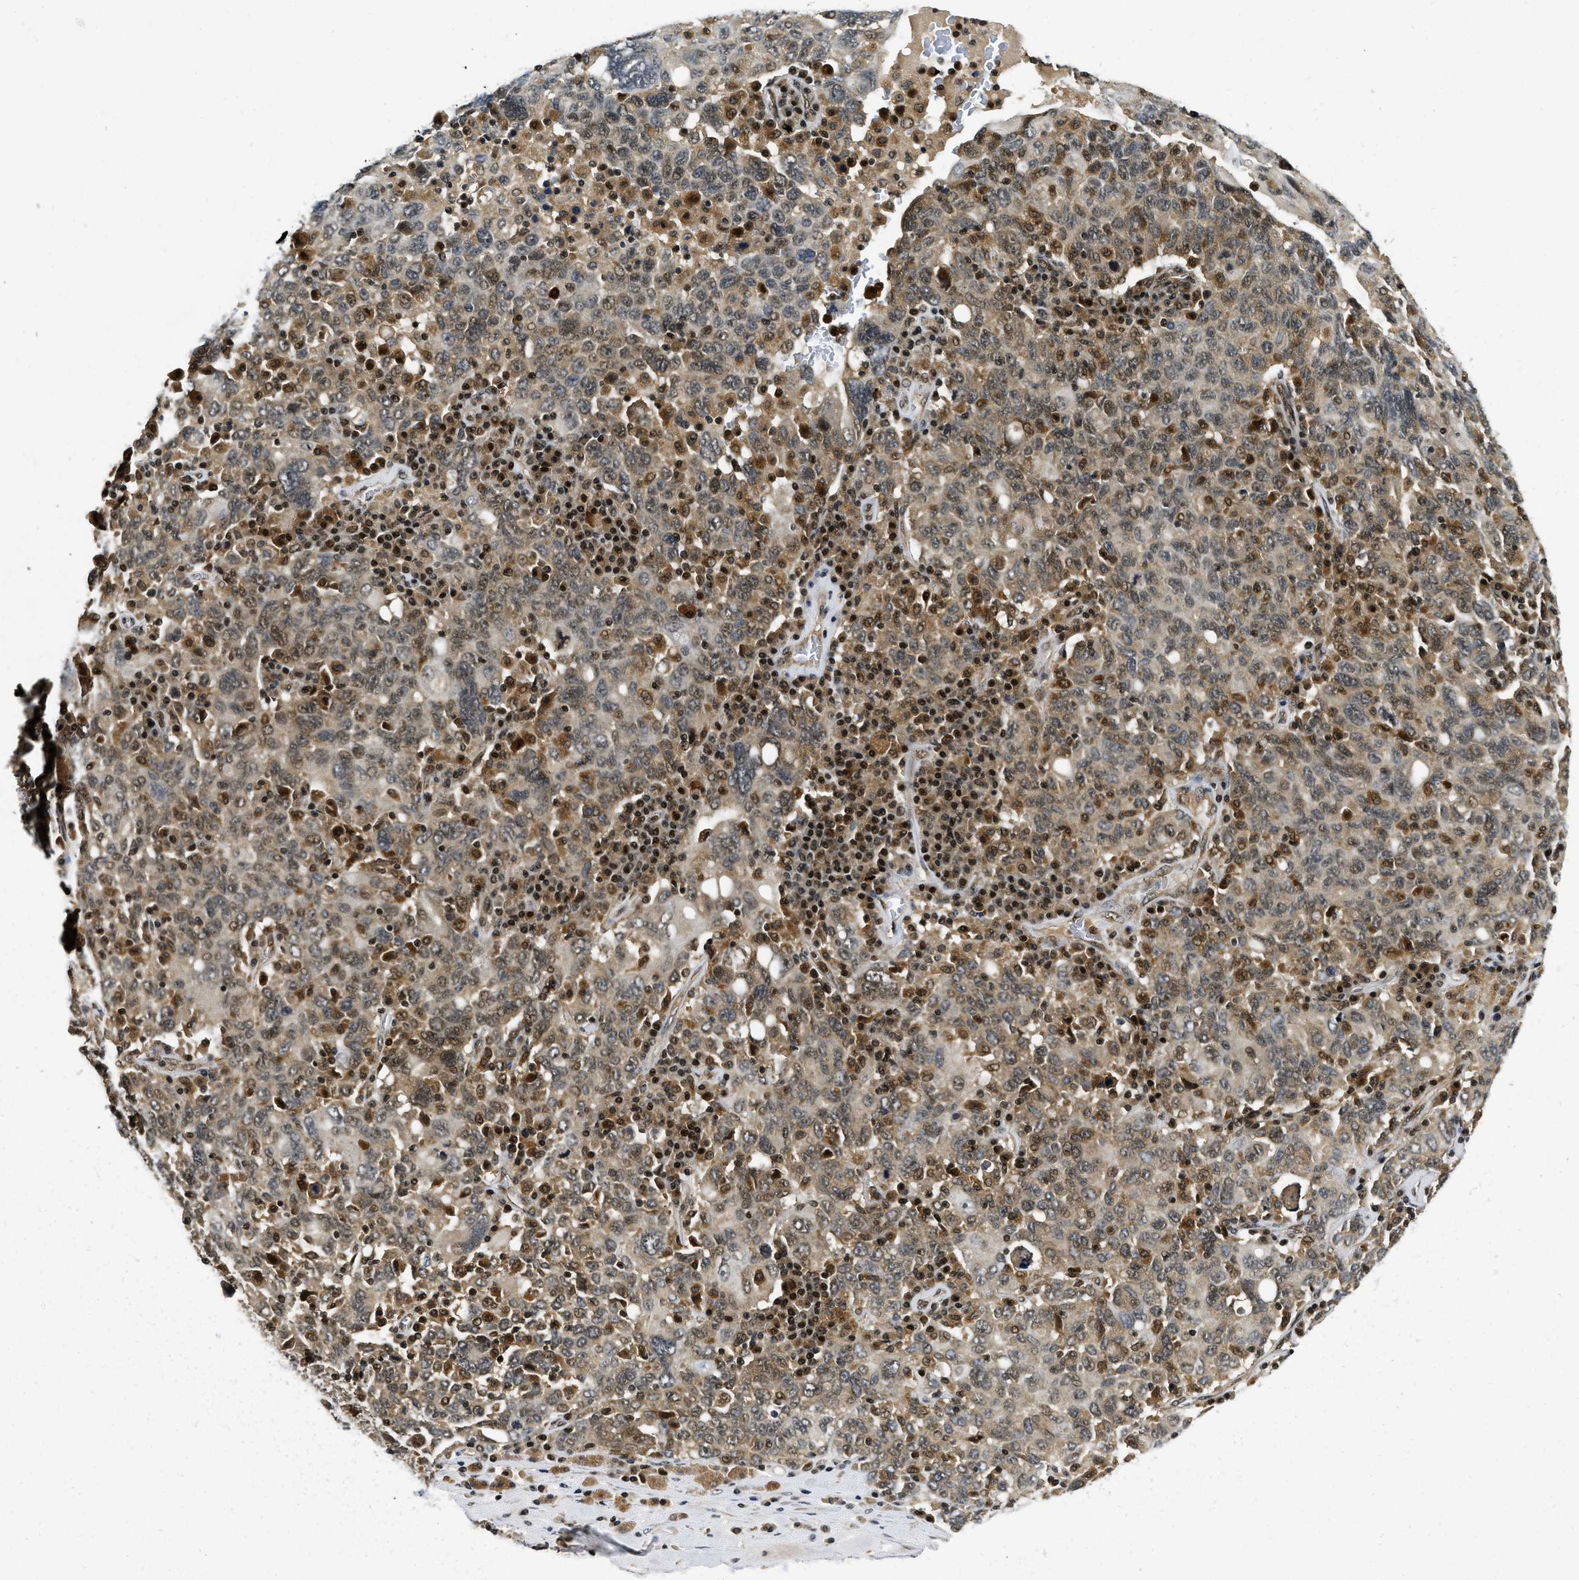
{"staining": {"intensity": "moderate", "quantity": ">75%", "location": "cytoplasmic/membranous,nuclear"}, "tissue": "ovarian cancer", "cell_type": "Tumor cells", "image_type": "cancer", "snomed": [{"axis": "morphology", "description": "Carcinoma, endometroid"}, {"axis": "topography", "description": "Ovary"}], "caption": "The image shows immunohistochemical staining of endometroid carcinoma (ovarian). There is moderate cytoplasmic/membranous and nuclear staining is present in approximately >75% of tumor cells.", "gene": "ADSL", "patient": {"sex": "female", "age": 62}}